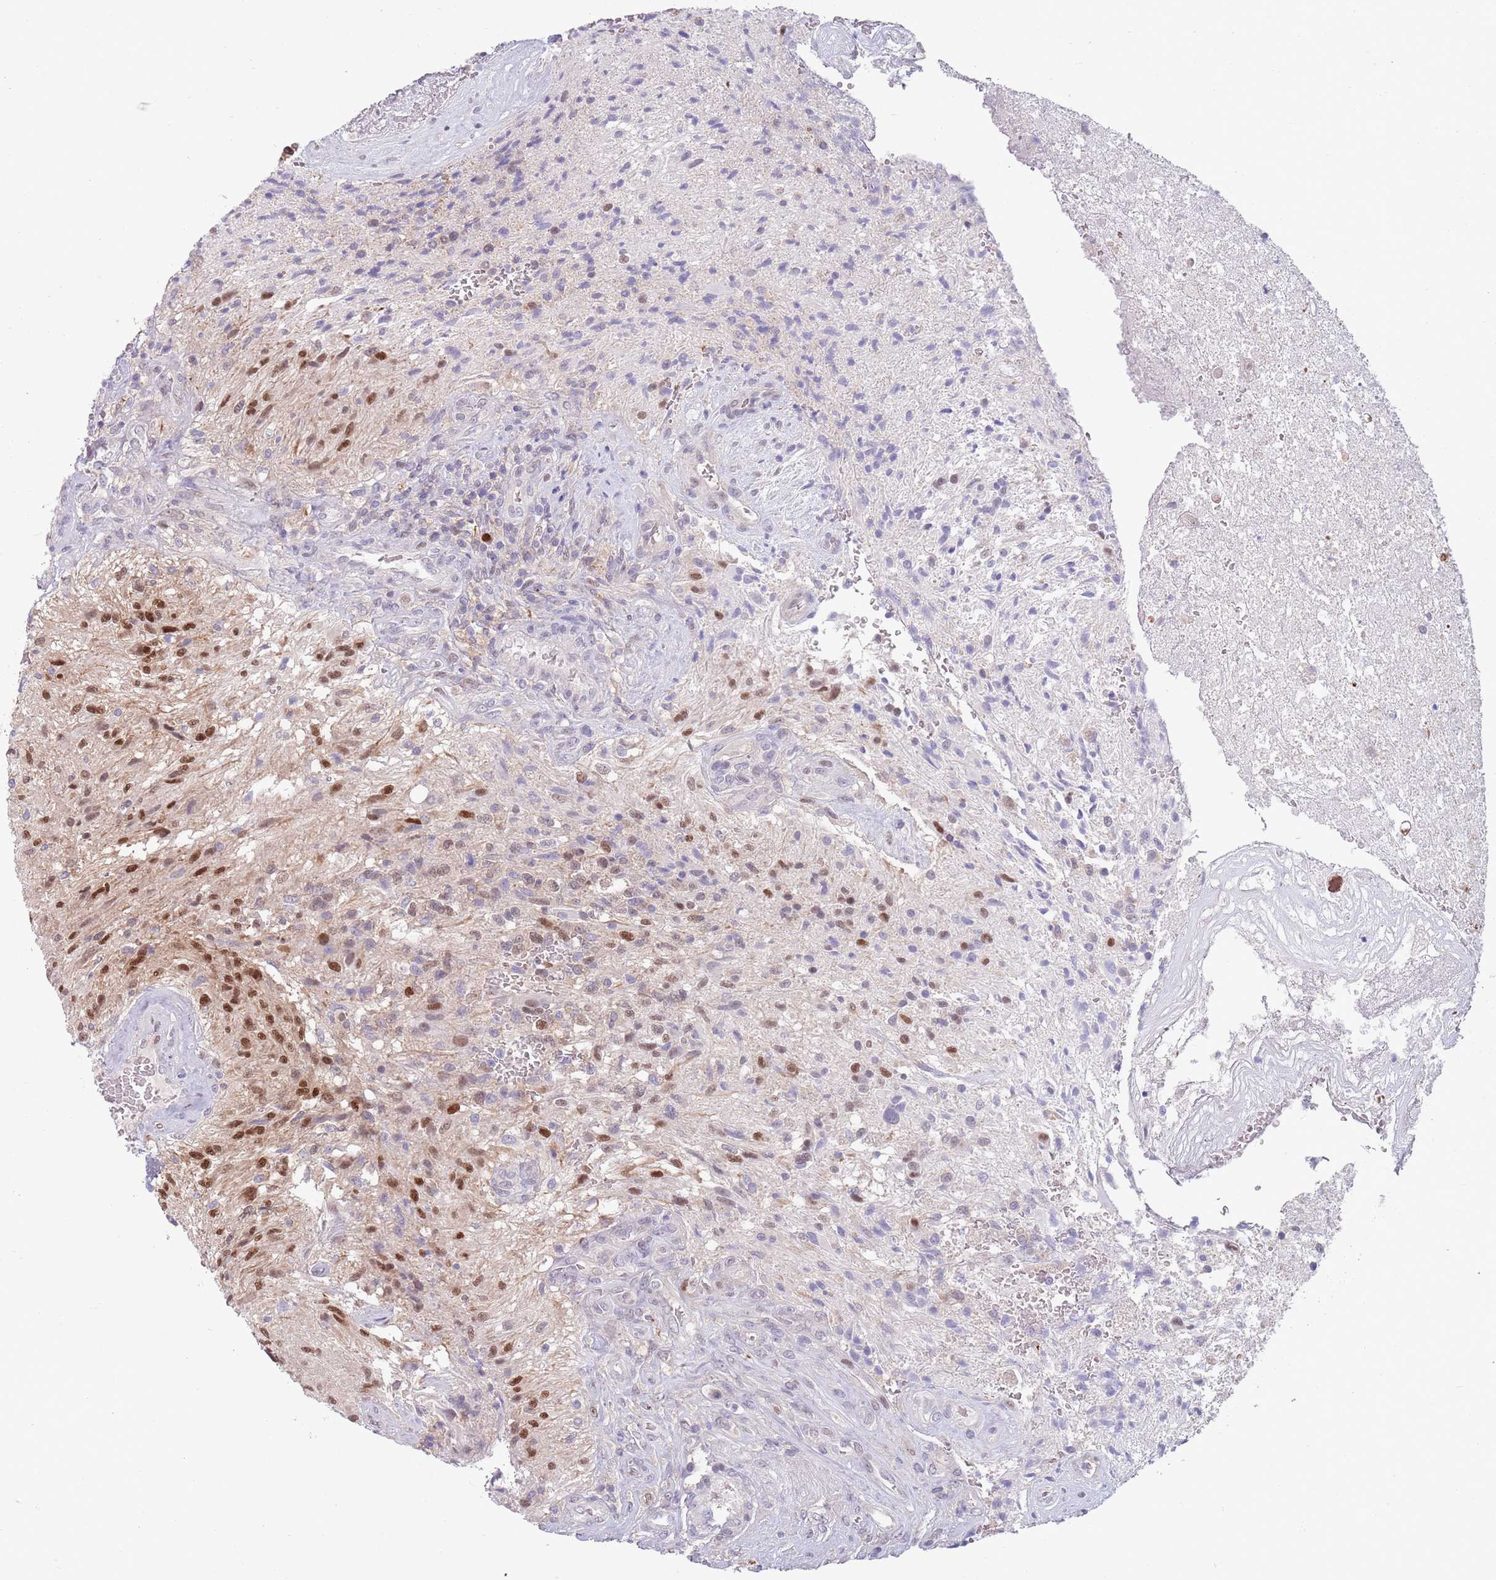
{"staining": {"intensity": "moderate", "quantity": "25%-75%", "location": "nuclear"}, "tissue": "glioma", "cell_type": "Tumor cells", "image_type": "cancer", "snomed": [{"axis": "morphology", "description": "Glioma, malignant, High grade"}, {"axis": "topography", "description": "Brain"}], "caption": "High-grade glioma (malignant) stained for a protein shows moderate nuclear positivity in tumor cells.", "gene": "CLNS1A", "patient": {"sex": "male", "age": 56}}